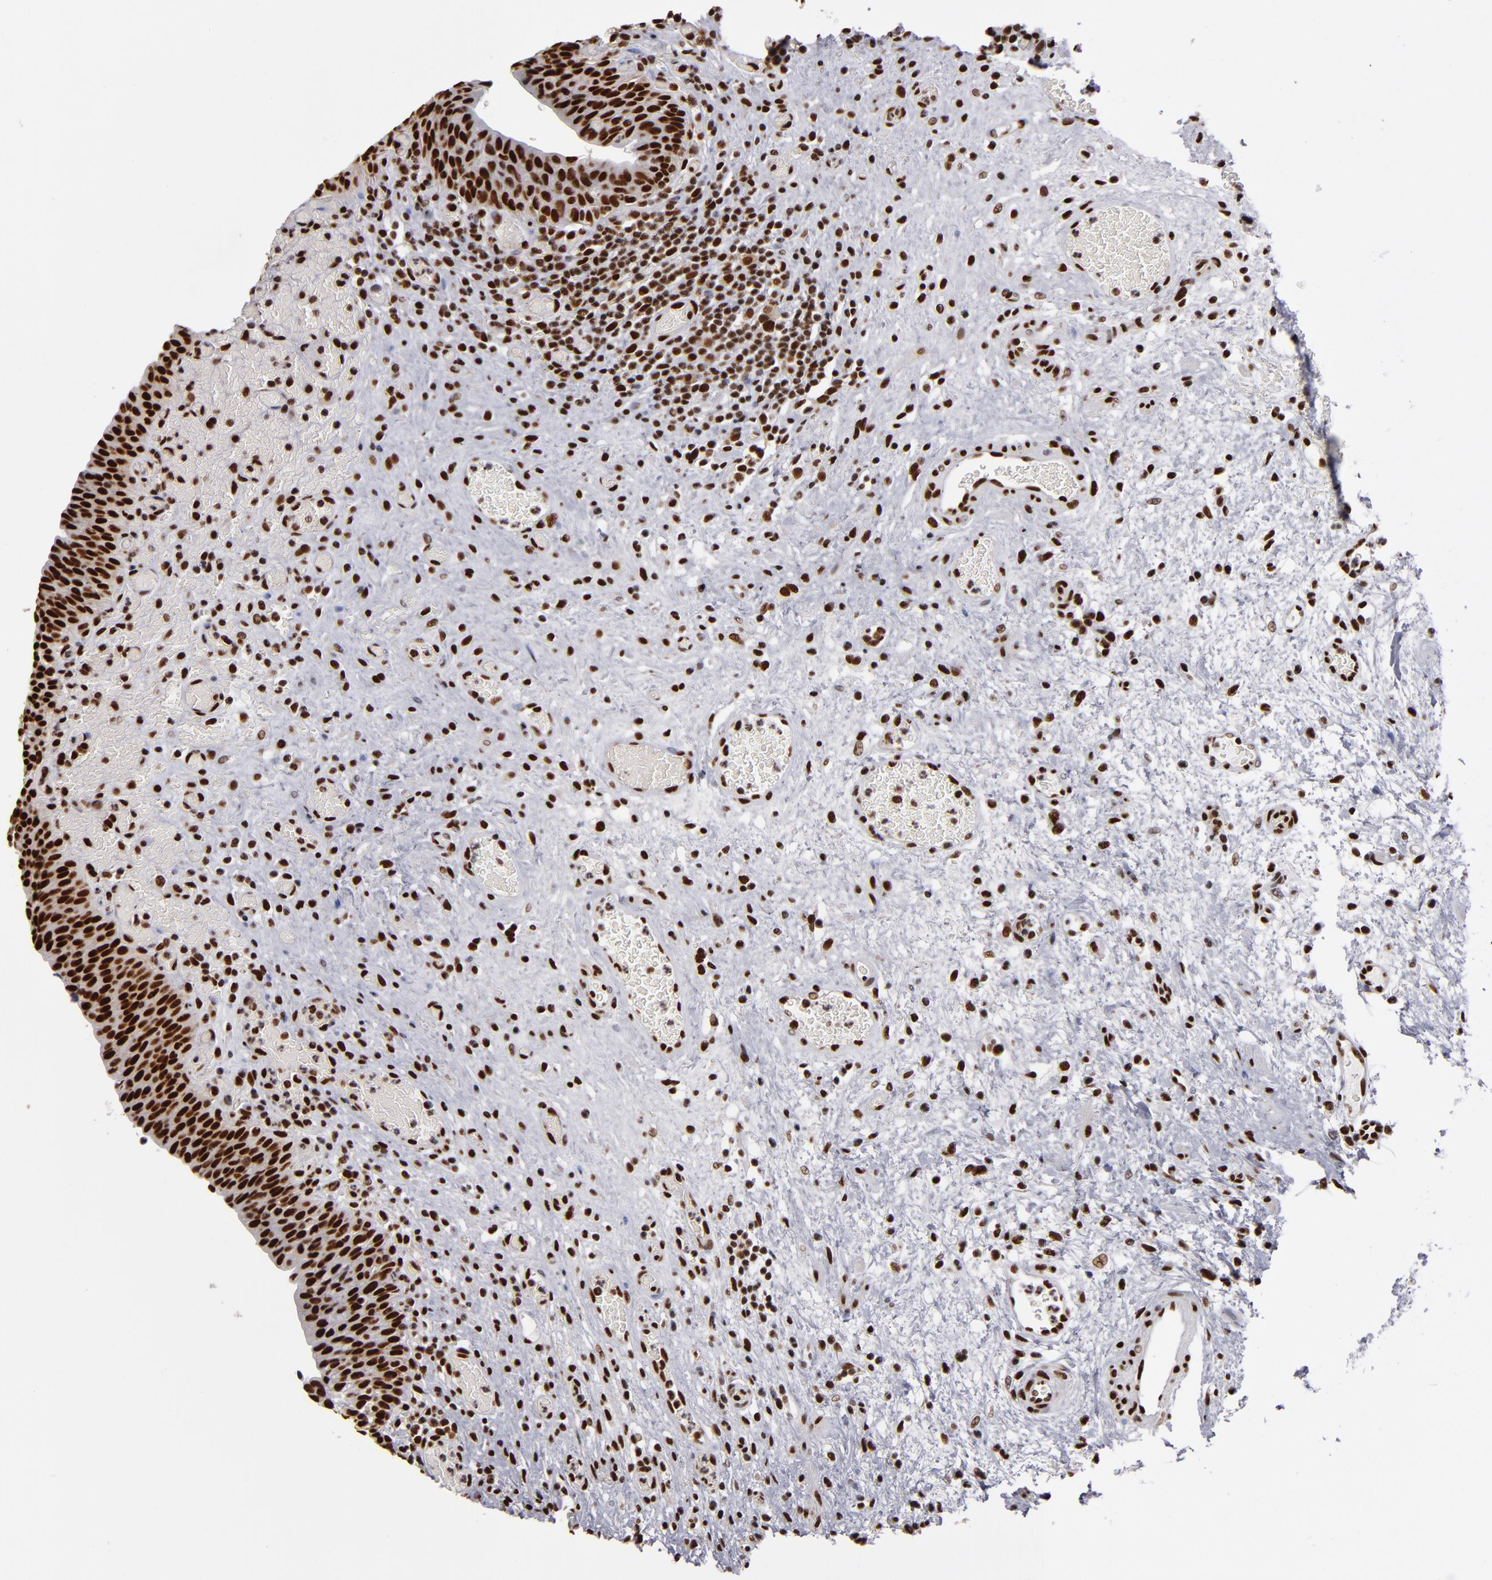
{"staining": {"intensity": "strong", "quantity": ">75%", "location": "nuclear"}, "tissue": "urinary bladder", "cell_type": "Urothelial cells", "image_type": "normal", "snomed": [{"axis": "morphology", "description": "Normal tissue, NOS"}, {"axis": "morphology", "description": "Urothelial carcinoma, High grade"}, {"axis": "topography", "description": "Urinary bladder"}], "caption": "A histopathology image of human urinary bladder stained for a protein exhibits strong nuclear brown staining in urothelial cells. (Brightfield microscopy of DAB IHC at high magnification).", "gene": "MRE11", "patient": {"sex": "male", "age": 51}}